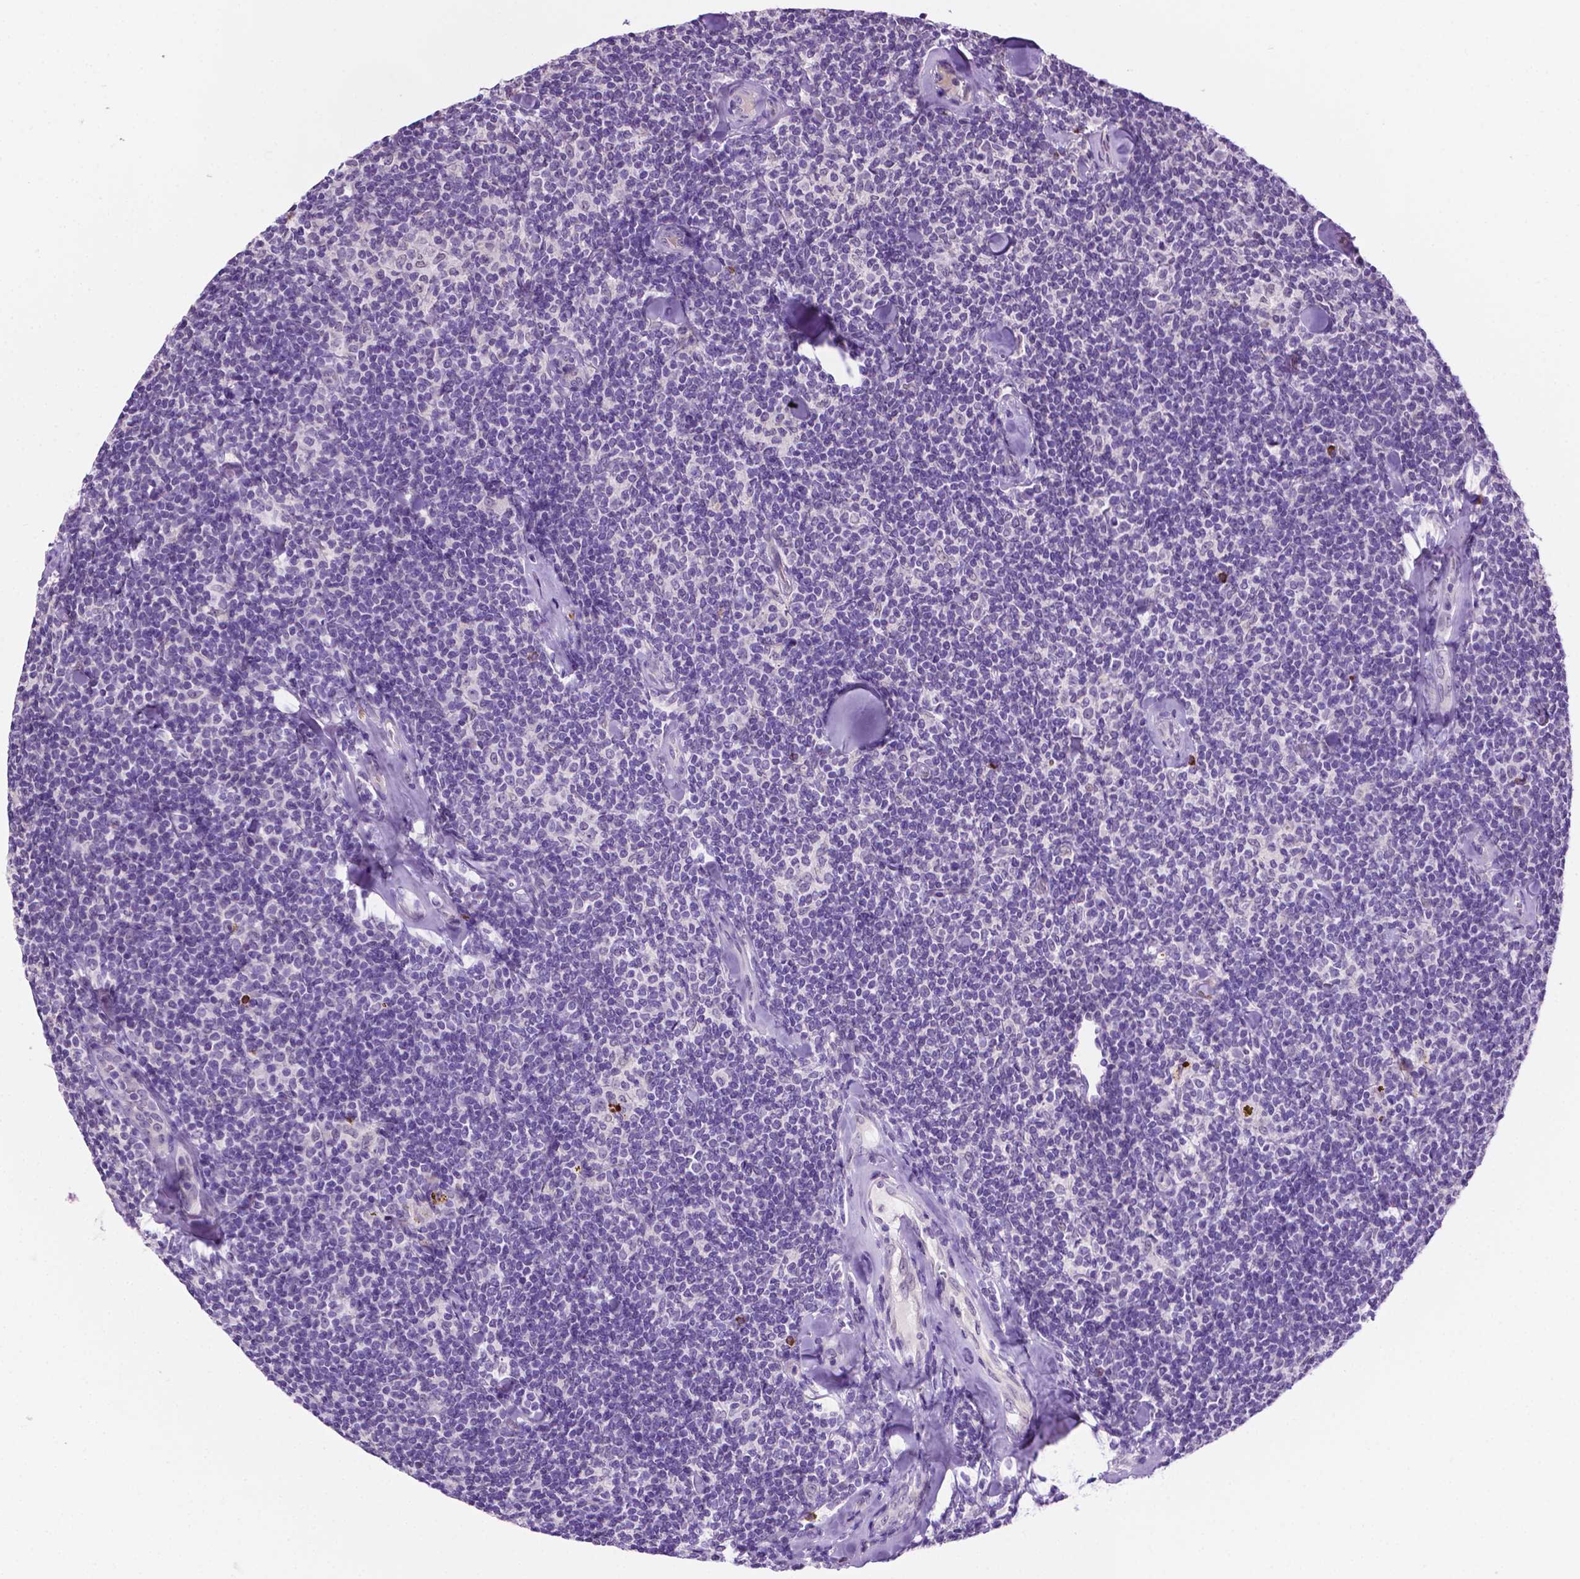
{"staining": {"intensity": "negative", "quantity": "none", "location": "none"}, "tissue": "lymphoma", "cell_type": "Tumor cells", "image_type": "cancer", "snomed": [{"axis": "morphology", "description": "Malignant lymphoma, non-Hodgkin's type, Low grade"}, {"axis": "topography", "description": "Lymph node"}], "caption": "A high-resolution histopathology image shows immunohistochemistry staining of low-grade malignant lymphoma, non-Hodgkin's type, which shows no significant expression in tumor cells.", "gene": "MMP27", "patient": {"sex": "female", "age": 56}}